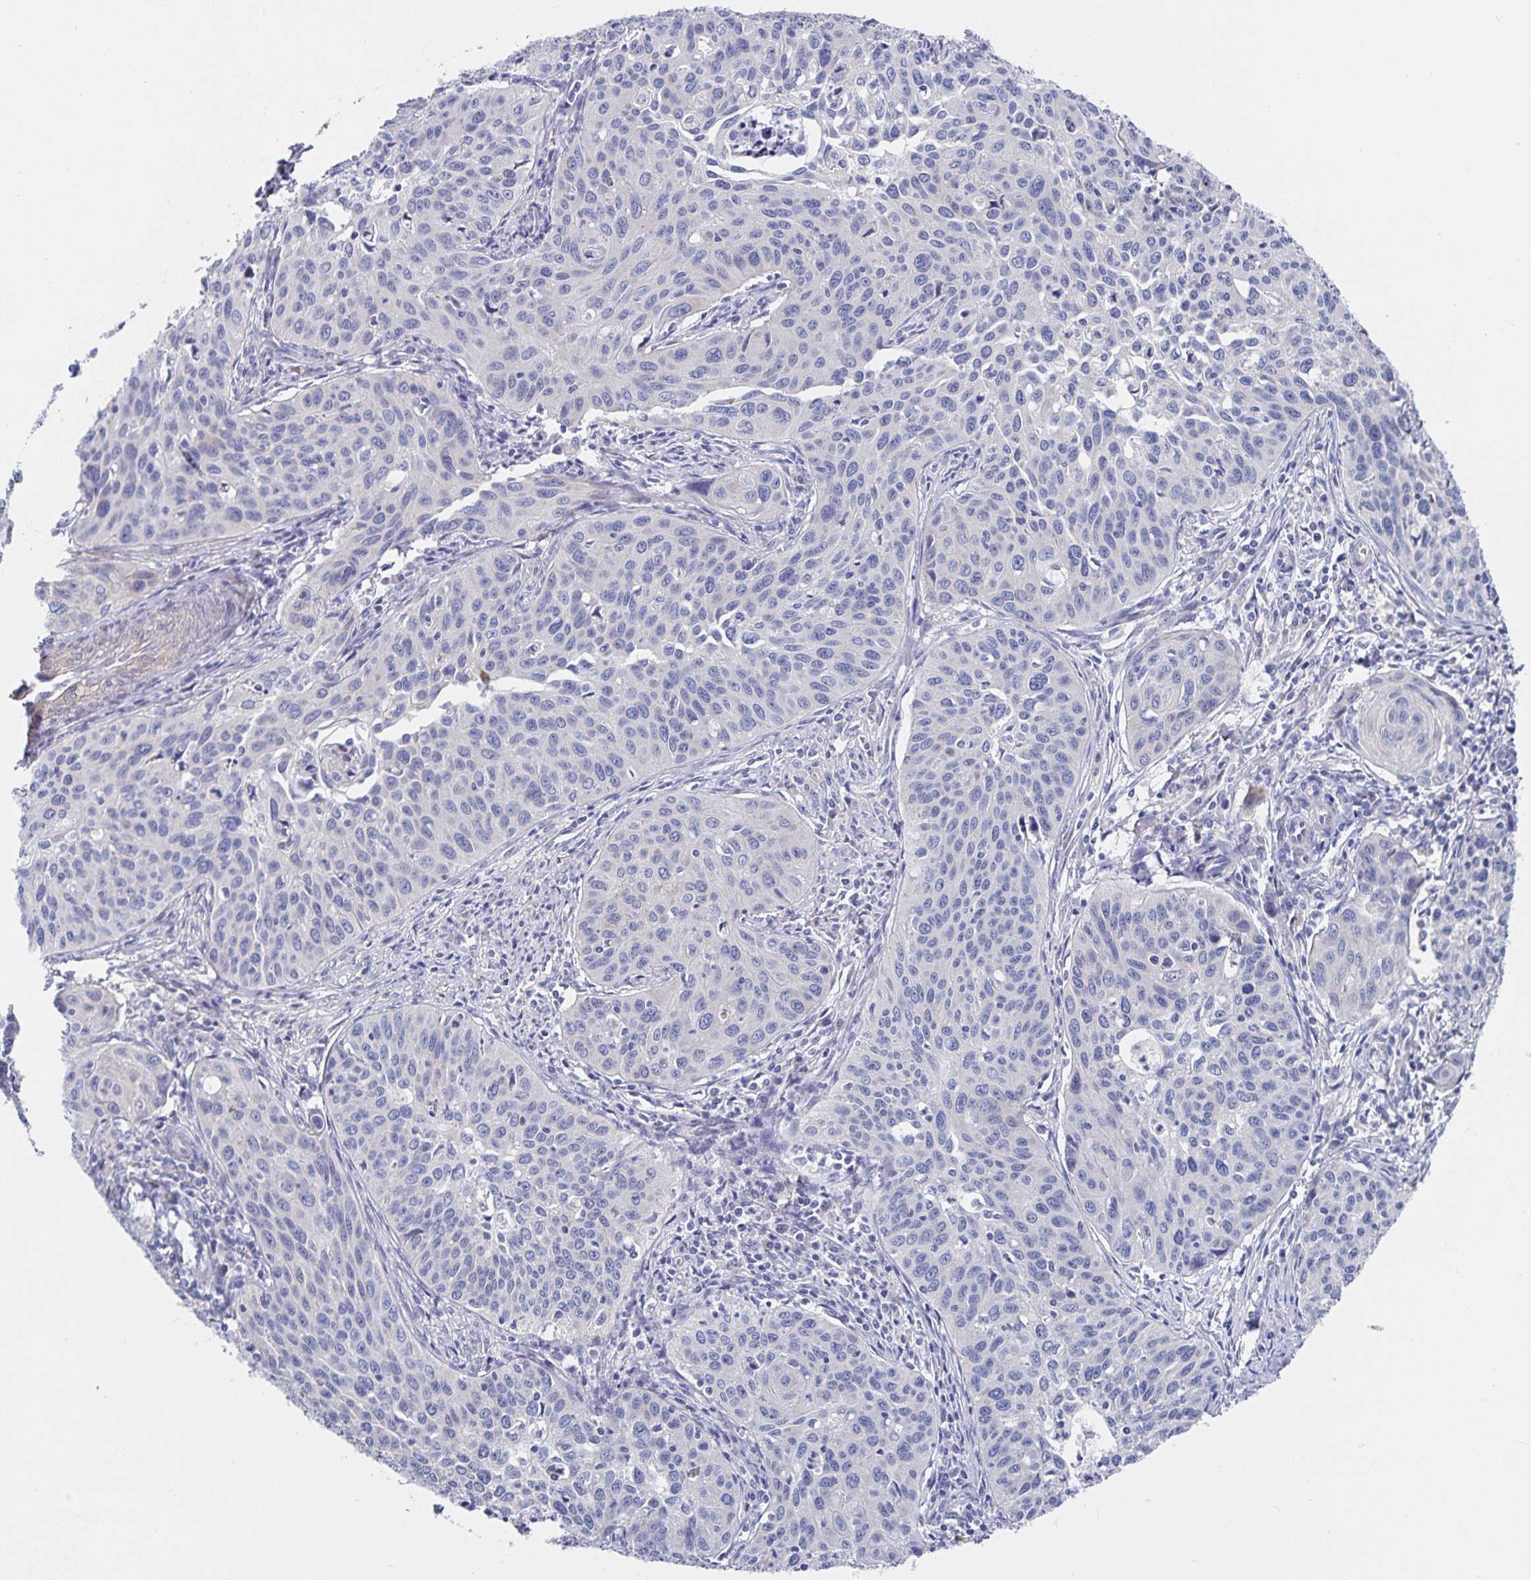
{"staining": {"intensity": "negative", "quantity": "none", "location": "none"}, "tissue": "cervical cancer", "cell_type": "Tumor cells", "image_type": "cancer", "snomed": [{"axis": "morphology", "description": "Squamous cell carcinoma, NOS"}, {"axis": "topography", "description": "Cervix"}], "caption": "There is no significant positivity in tumor cells of cervical cancer.", "gene": "ZIK1", "patient": {"sex": "female", "age": 31}}